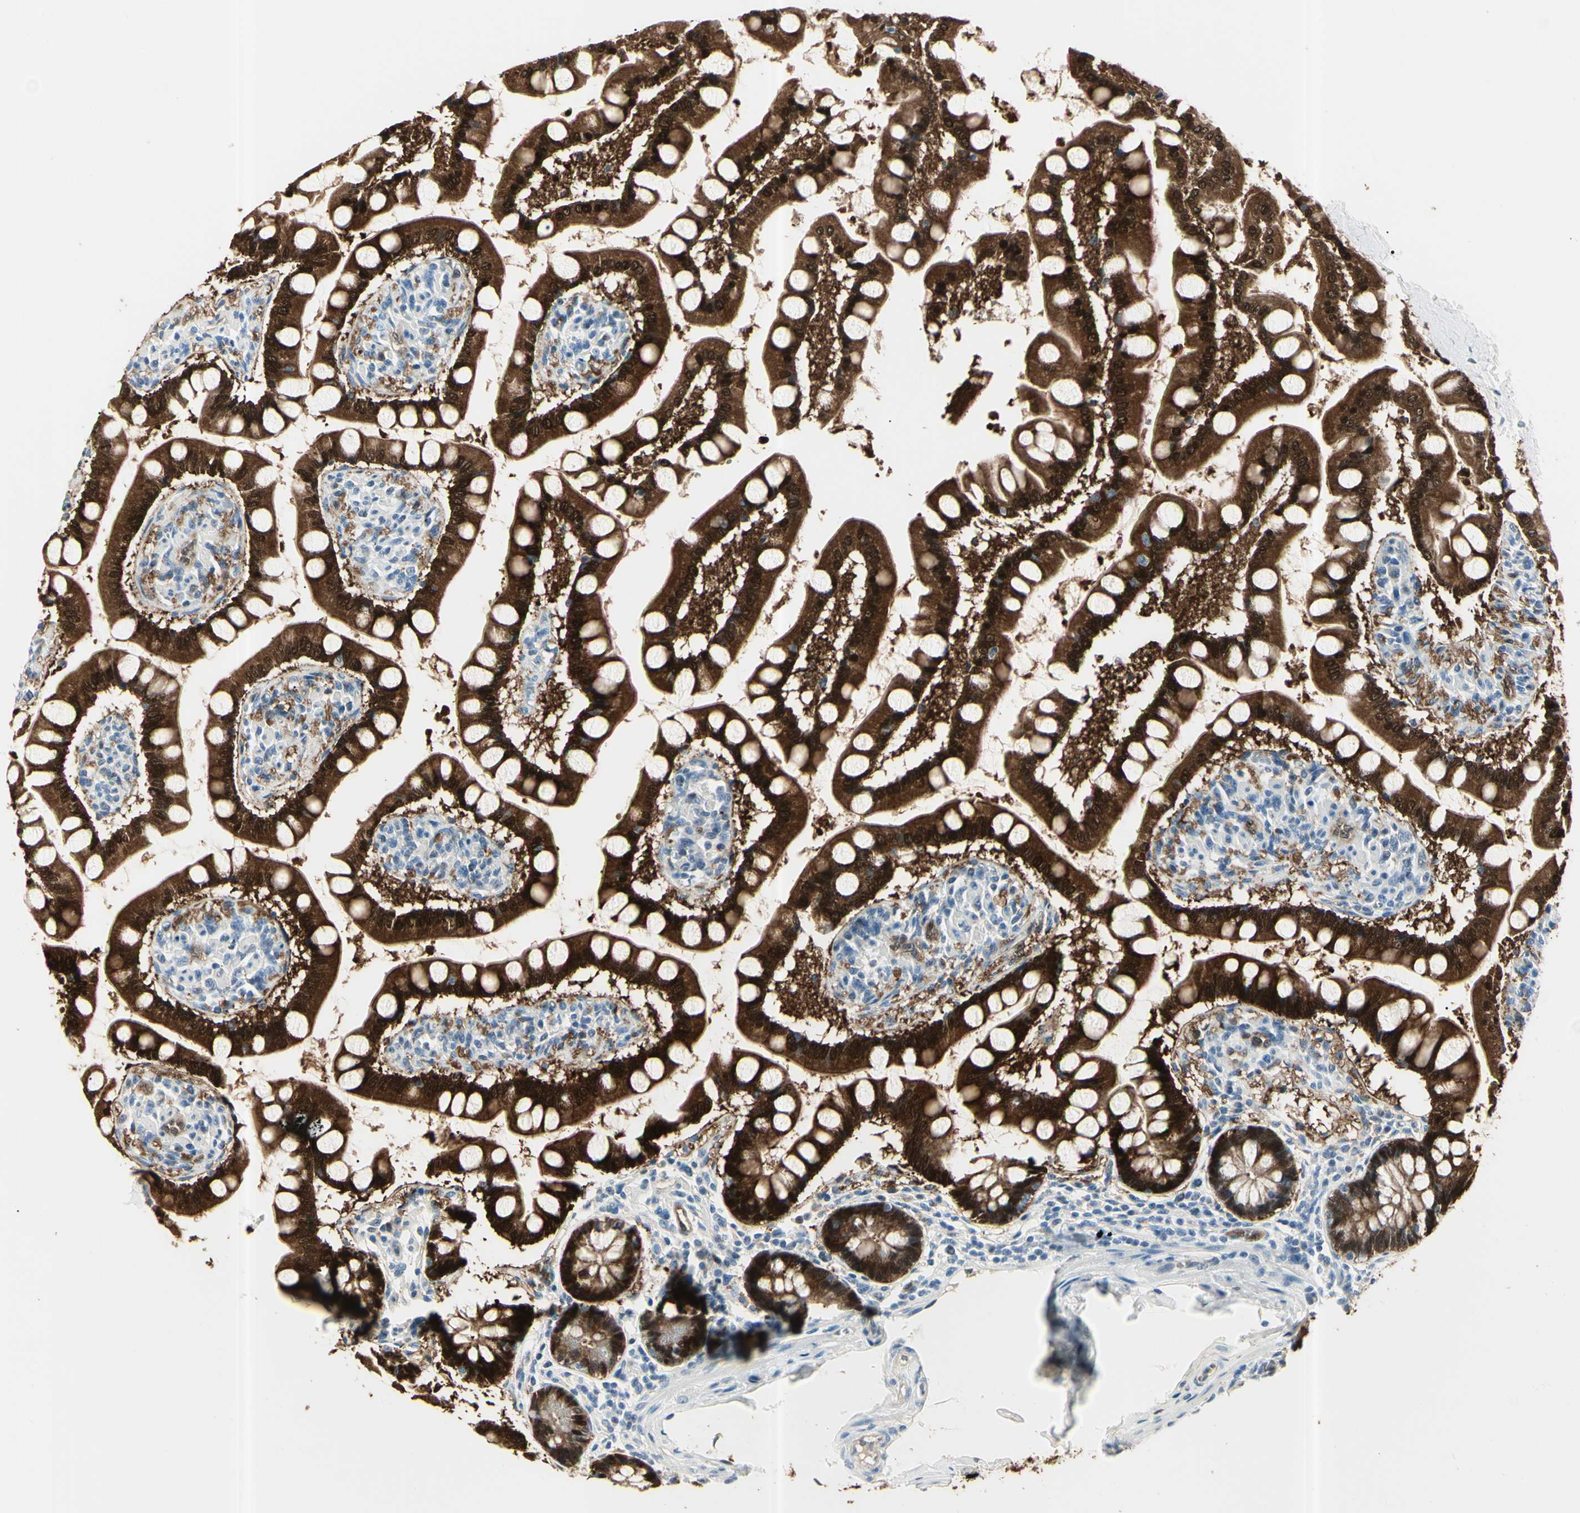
{"staining": {"intensity": "strong", "quantity": ">75%", "location": "cytoplasmic/membranous,nuclear"}, "tissue": "small intestine", "cell_type": "Glandular cells", "image_type": "normal", "snomed": [{"axis": "morphology", "description": "Normal tissue, NOS"}, {"axis": "topography", "description": "Small intestine"}], "caption": "Small intestine stained with a protein marker reveals strong staining in glandular cells.", "gene": "AKR1C3", "patient": {"sex": "male", "age": 41}}